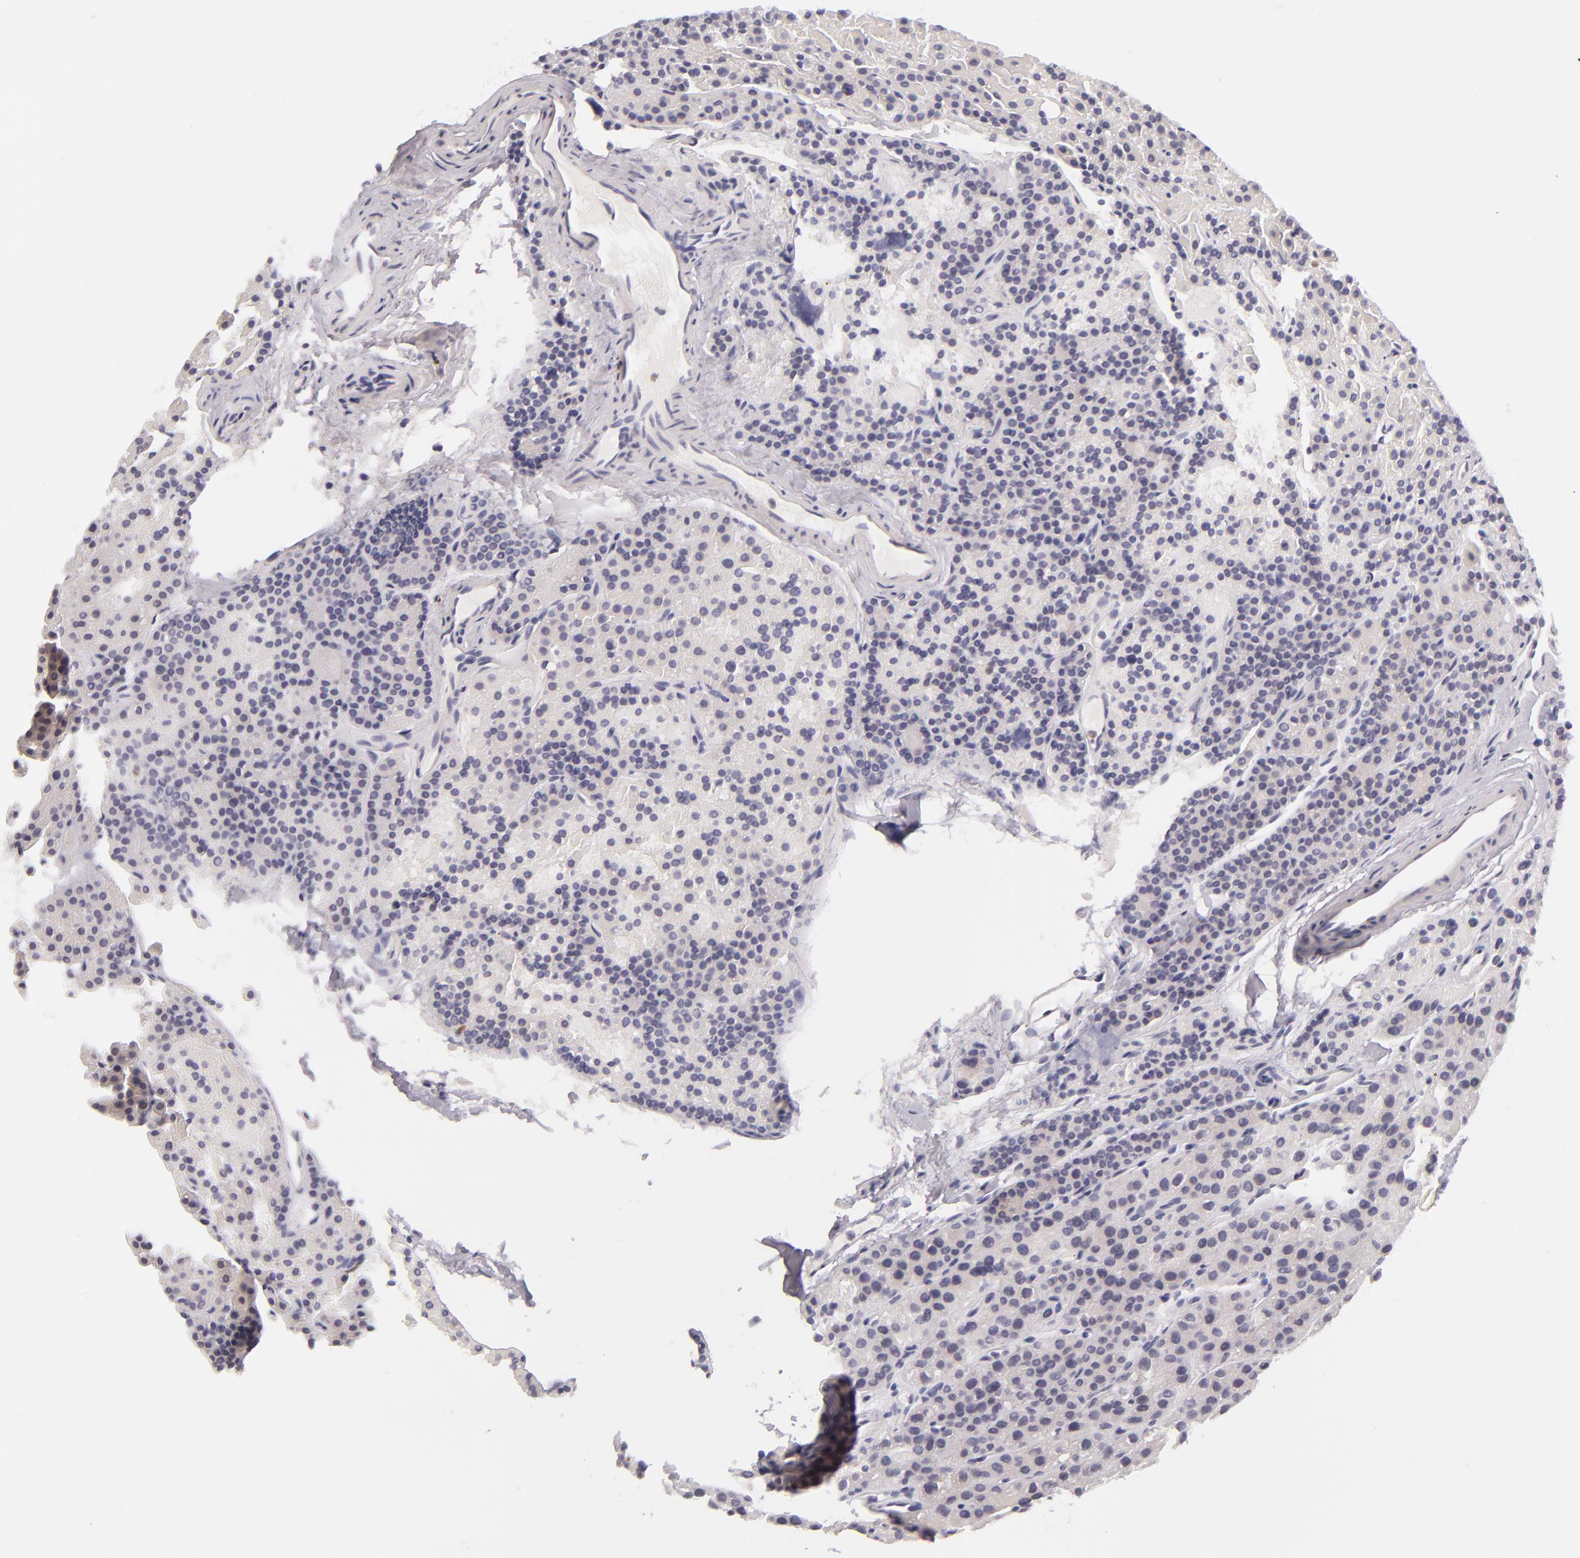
{"staining": {"intensity": "negative", "quantity": "none", "location": "none"}, "tissue": "parathyroid gland", "cell_type": "Glandular cells", "image_type": "normal", "snomed": [{"axis": "morphology", "description": "Normal tissue, NOS"}, {"axis": "topography", "description": "Parathyroid gland"}], "caption": "Immunohistochemistry (IHC) image of unremarkable parathyroid gland: parathyroid gland stained with DAB displays no significant protein expression in glandular cells. (DAB (3,3'-diaminobenzidine) IHC, high magnification).", "gene": "FAM181A", "patient": {"sex": "male", "age": 71}}